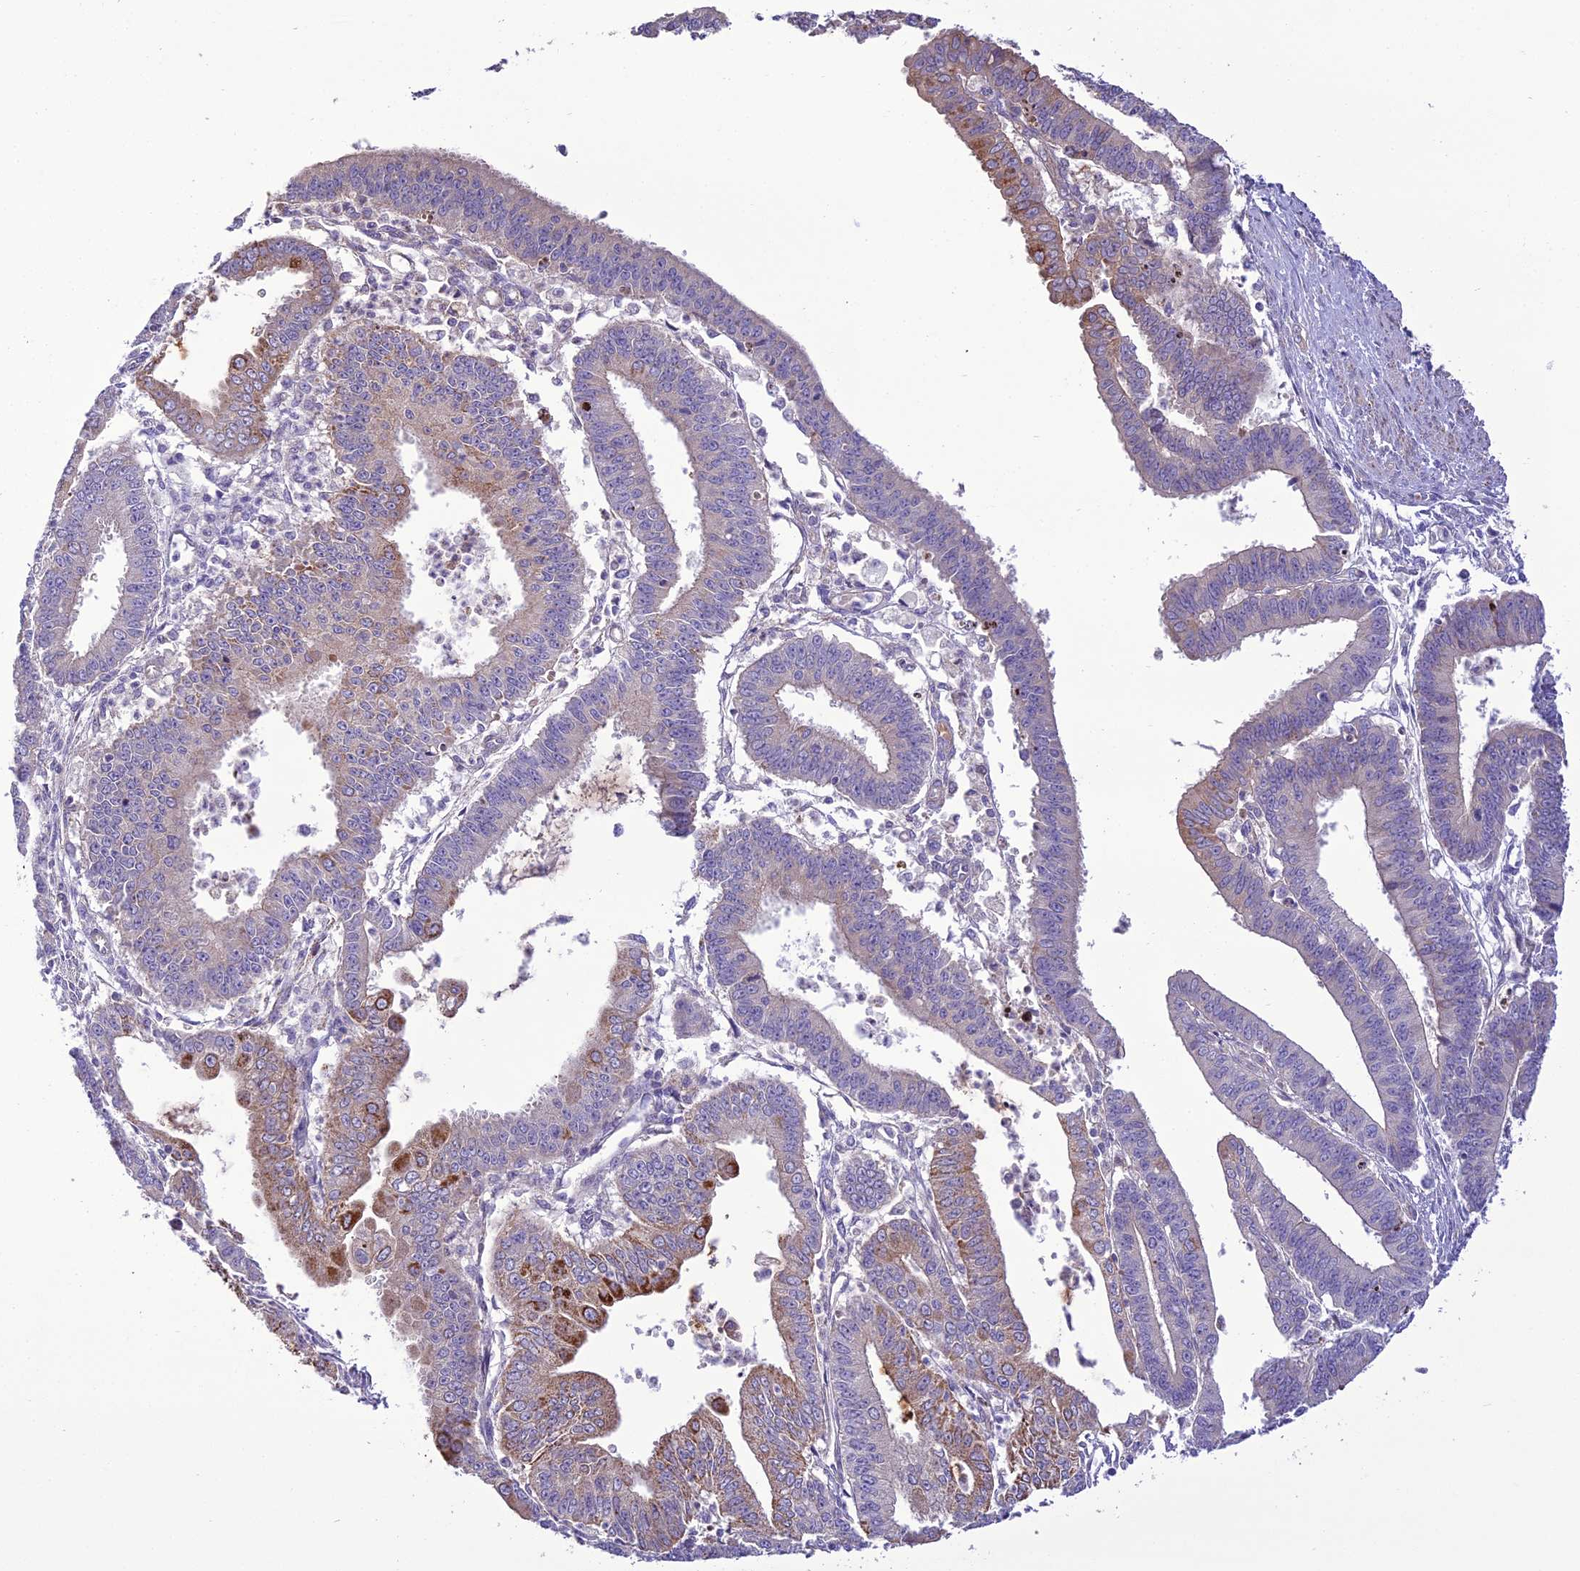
{"staining": {"intensity": "strong", "quantity": "<25%", "location": "cytoplasmic/membranous"}, "tissue": "endometrial cancer", "cell_type": "Tumor cells", "image_type": "cancer", "snomed": [{"axis": "morphology", "description": "Adenocarcinoma, NOS"}, {"axis": "topography", "description": "Endometrium"}], "caption": "High-power microscopy captured an IHC histopathology image of adenocarcinoma (endometrial), revealing strong cytoplasmic/membranous expression in about <25% of tumor cells. The staining is performed using DAB (3,3'-diaminobenzidine) brown chromogen to label protein expression. The nuclei are counter-stained blue using hematoxylin.", "gene": "TBC1D24", "patient": {"sex": "female", "age": 73}}